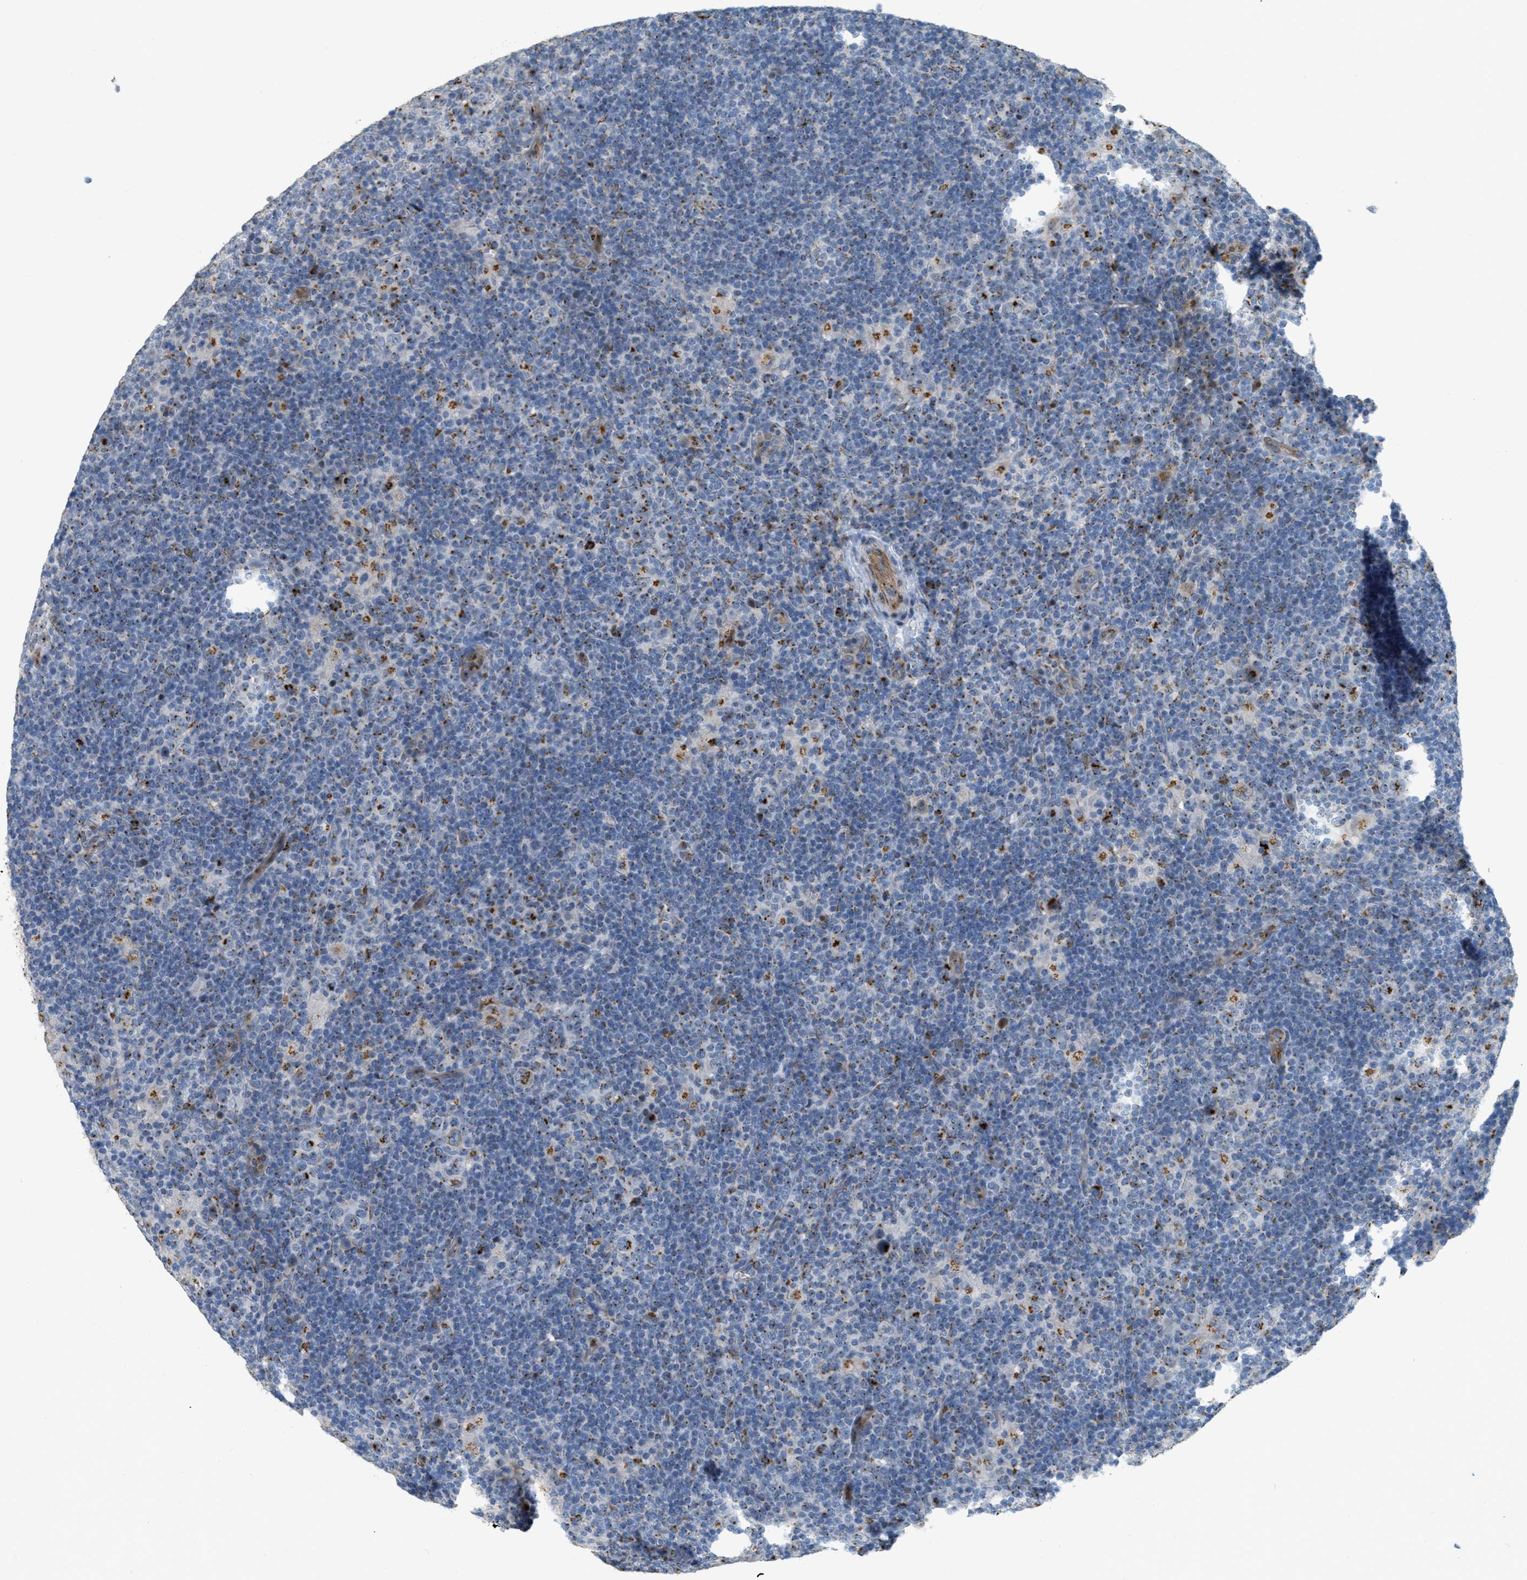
{"staining": {"intensity": "moderate", "quantity": "25%-75%", "location": "cytoplasmic/membranous"}, "tissue": "lymphoma", "cell_type": "Tumor cells", "image_type": "cancer", "snomed": [{"axis": "morphology", "description": "Hodgkin's disease, NOS"}, {"axis": "topography", "description": "Lymph node"}], "caption": "Immunohistochemistry photomicrograph of neoplastic tissue: Hodgkin's disease stained using IHC shows medium levels of moderate protein expression localized specifically in the cytoplasmic/membranous of tumor cells, appearing as a cytoplasmic/membranous brown color.", "gene": "ZFPL1", "patient": {"sex": "female", "age": 57}}